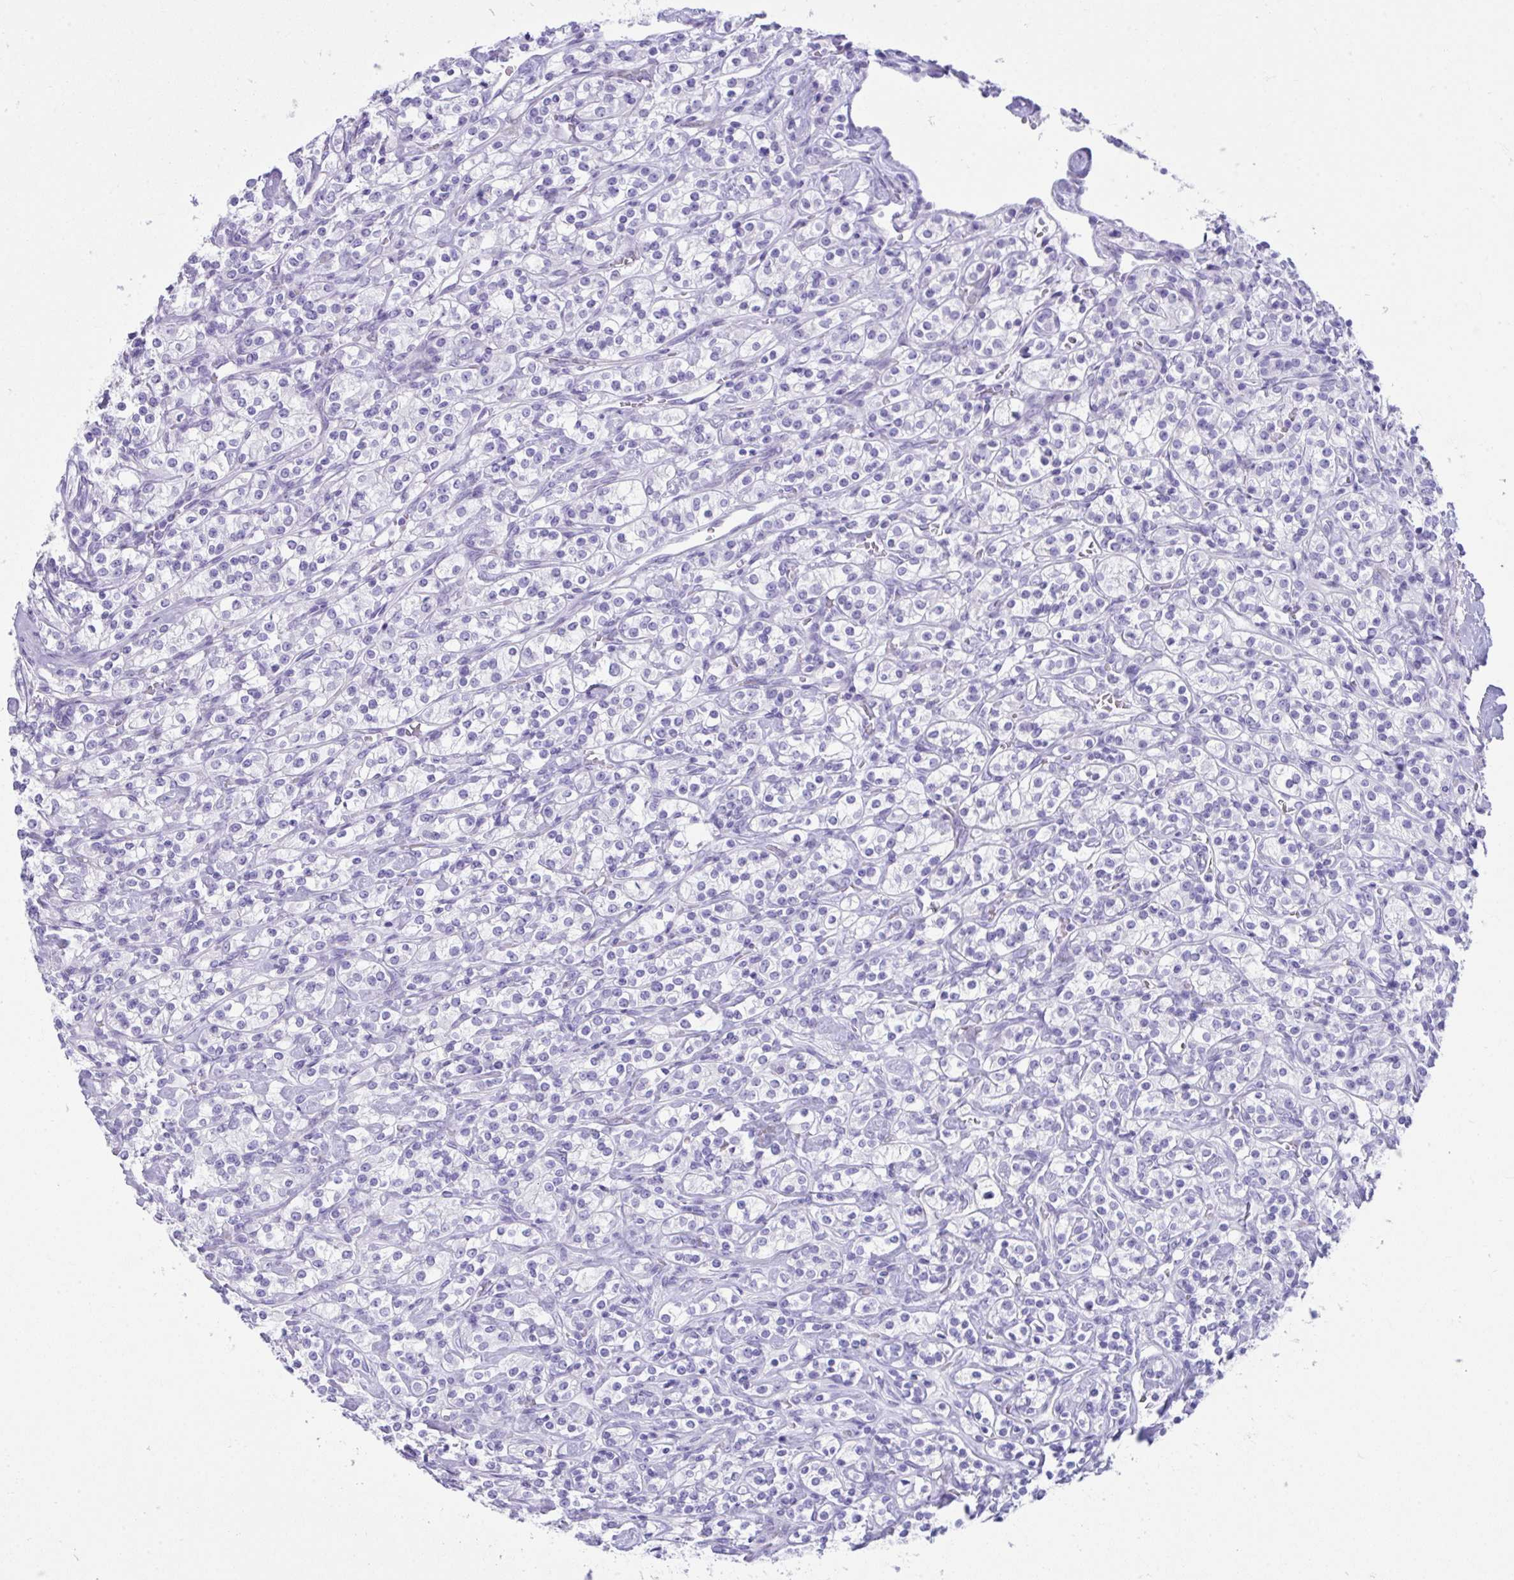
{"staining": {"intensity": "negative", "quantity": "none", "location": "none"}, "tissue": "renal cancer", "cell_type": "Tumor cells", "image_type": "cancer", "snomed": [{"axis": "morphology", "description": "Adenocarcinoma, NOS"}, {"axis": "topography", "description": "Kidney"}], "caption": "Immunohistochemical staining of human renal cancer demonstrates no significant expression in tumor cells.", "gene": "PSCA", "patient": {"sex": "male", "age": 77}}